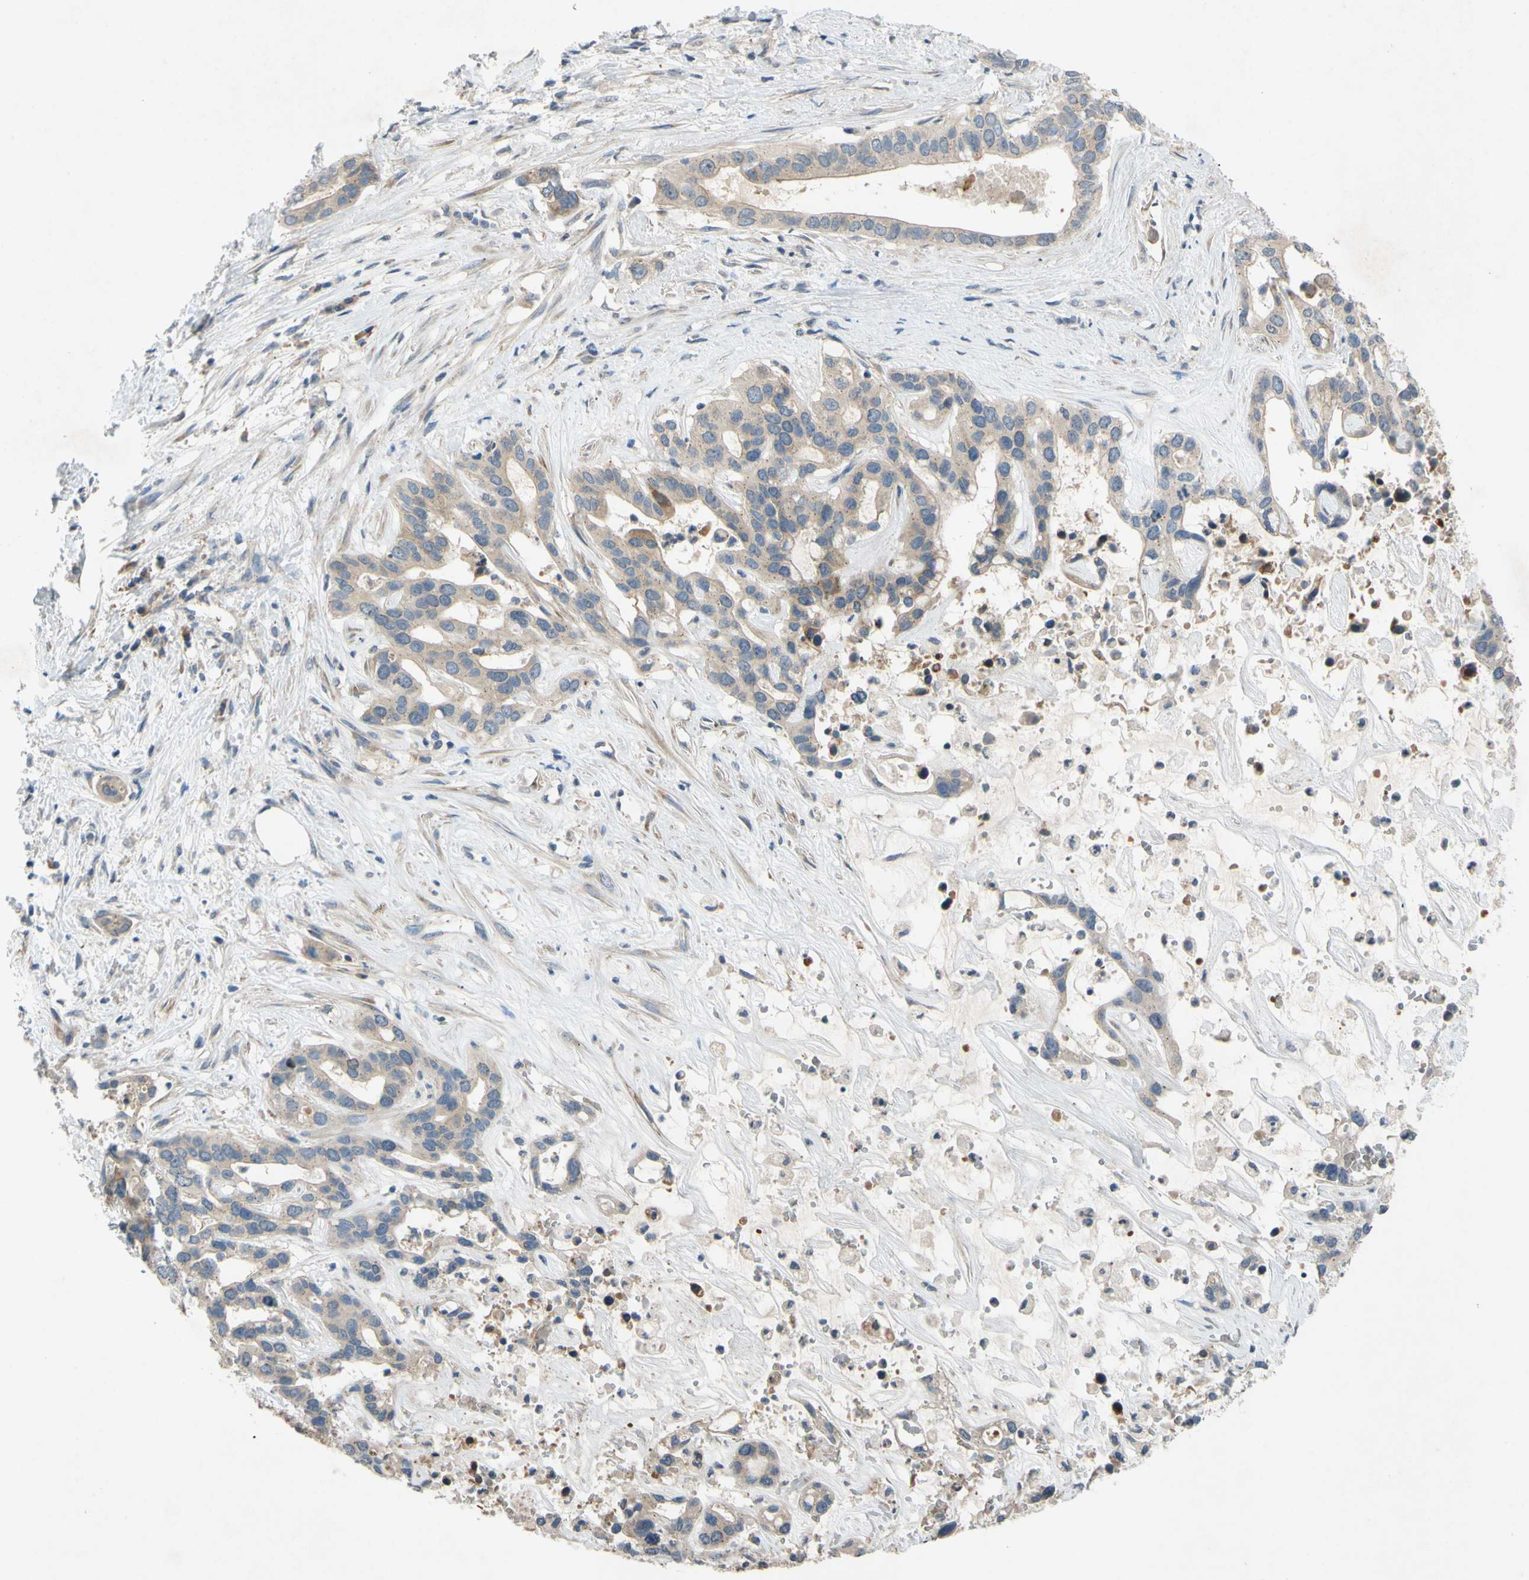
{"staining": {"intensity": "weak", "quantity": ">75%", "location": "cytoplasmic/membranous"}, "tissue": "liver cancer", "cell_type": "Tumor cells", "image_type": "cancer", "snomed": [{"axis": "morphology", "description": "Cholangiocarcinoma"}, {"axis": "topography", "description": "Liver"}], "caption": "Approximately >75% of tumor cells in human cholangiocarcinoma (liver) demonstrate weak cytoplasmic/membranous protein staining as visualized by brown immunohistochemical staining.", "gene": "ADD2", "patient": {"sex": "female", "age": 65}}